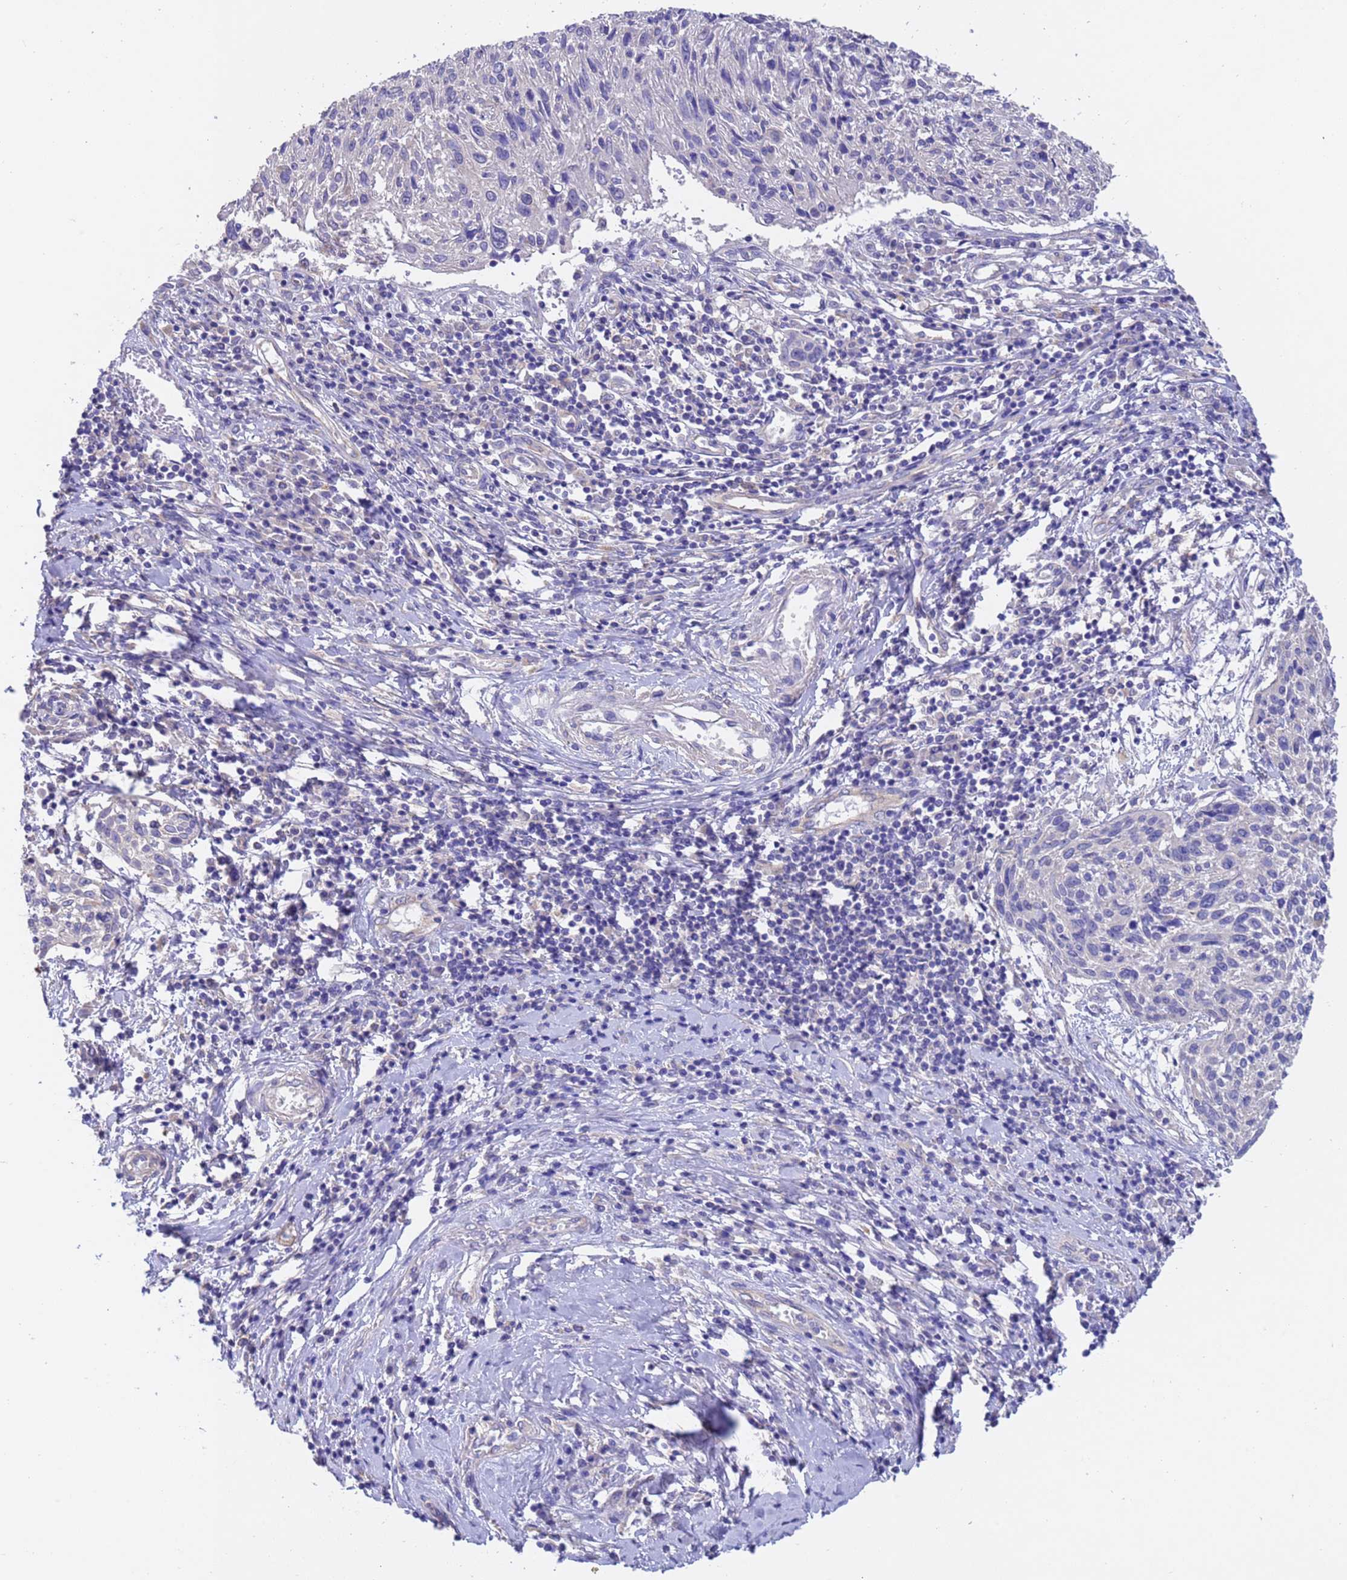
{"staining": {"intensity": "negative", "quantity": "none", "location": "none"}, "tissue": "cervical cancer", "cell_type": "Tumor cells", "image_type": "cancer", "snomed": [{"axis": "morphology", "description": "Squamous cell carcinoma, NOS"}, {"axis": "topography", "description": "Cervix"}], "caption": "Tumor cells are negative for brown protein staining in cervical squamous cell carcinoma.", "gene": "SRL", "patient": {"sex": "female", "age": 51}}